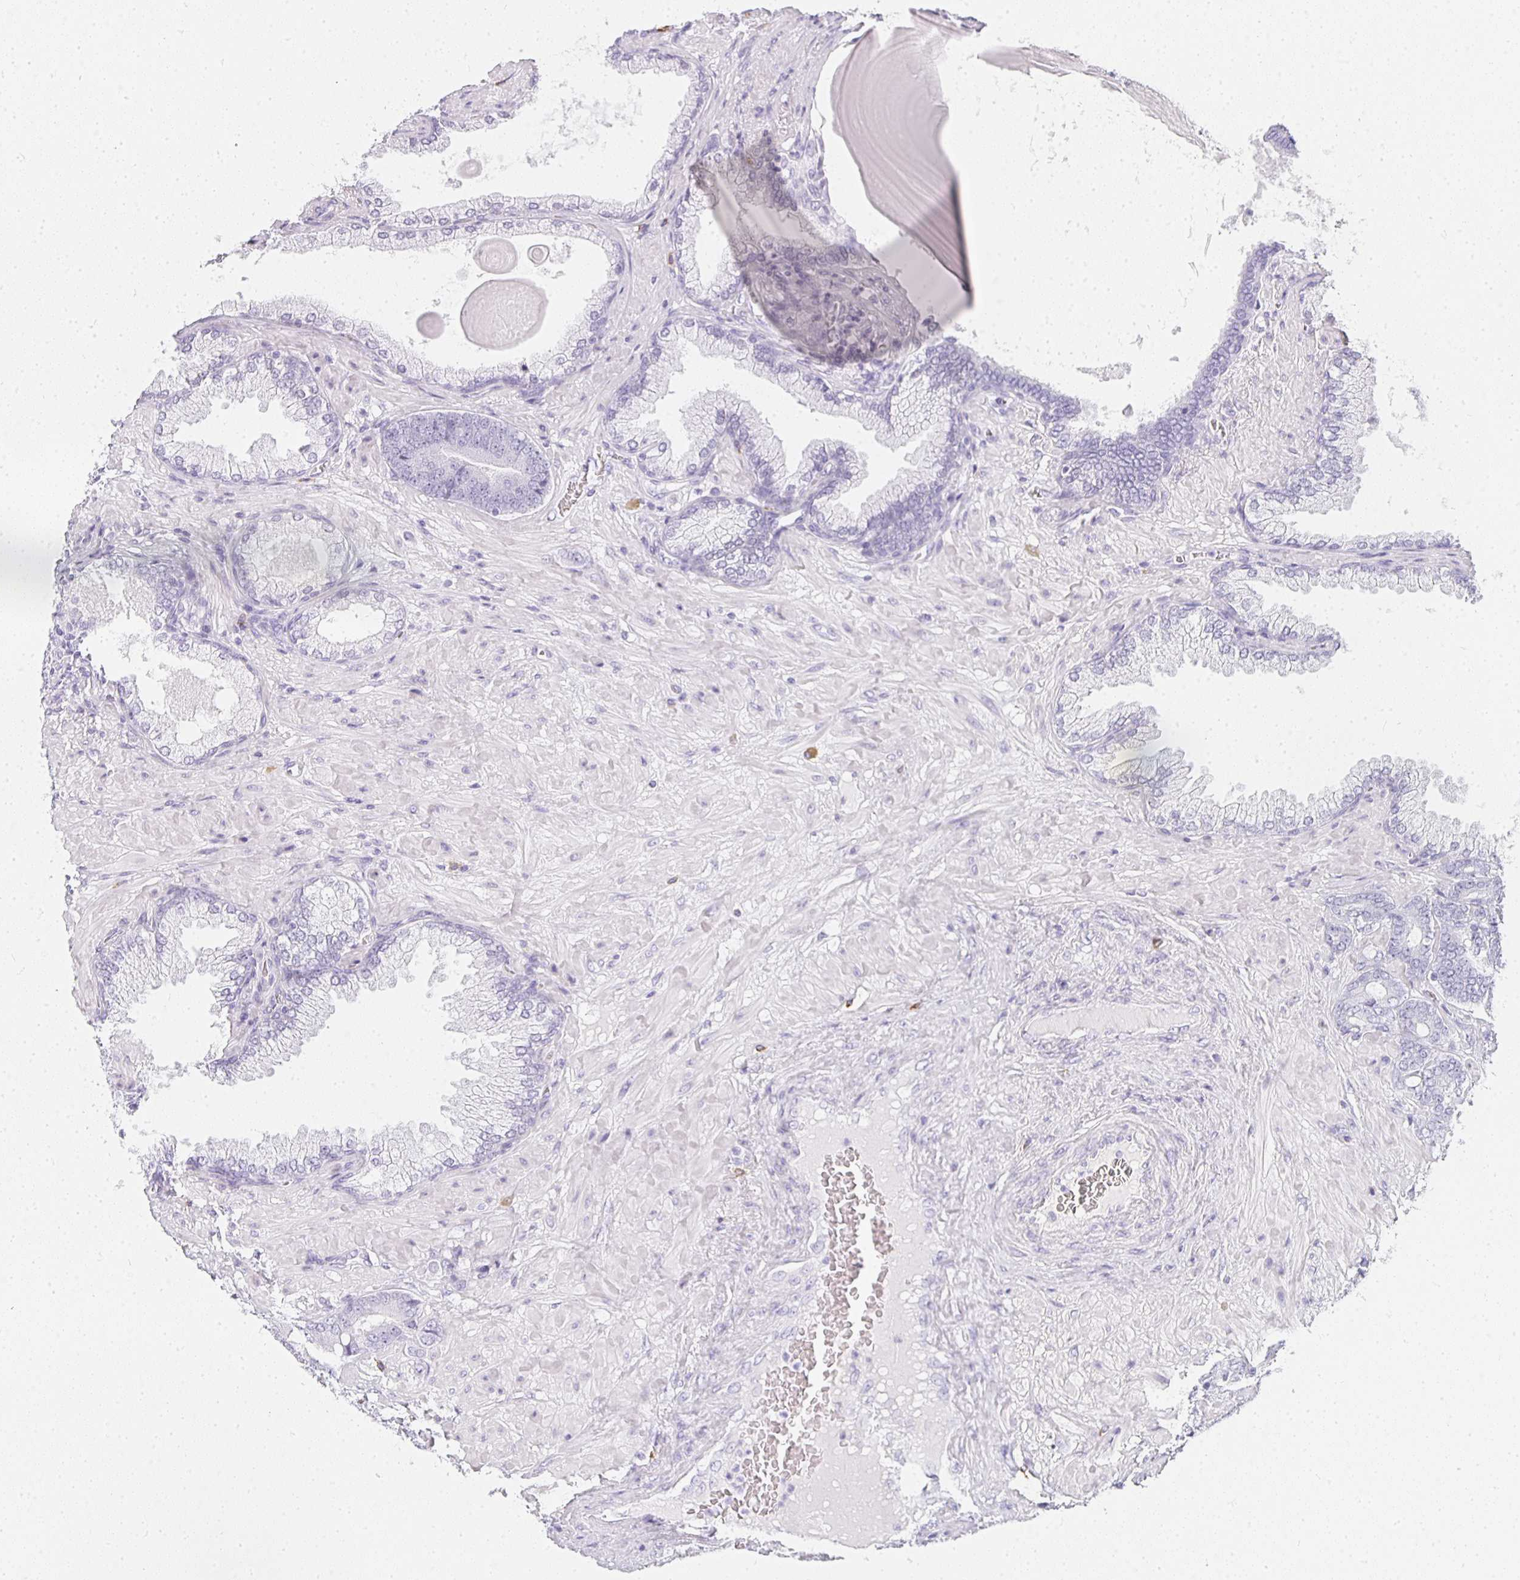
{"staining": {"intensity": "negative", "quantity": "none", "location": "none"}, "tissue": "prostate cancer", "cell_type": "Tumor cells", "image_type": "cancer", "snomed": [{"axis": "morphology", "description": "Adenocarcinoma, High grade"}, {"axis": "topography", "description": "Prostate"}], "caption": "A high-resolution histopathology image shows immunohistochemistry (IHC) staining of prostate cancer (adenocarcinoma (high-grade)), which reveals no significant expression in tumor cells. (Brightfield microscopy of DAB (3,3'-diaminobenzidine) IHC at high magnification).", "gene": "TPSD1", "patient": {"sex": "male", "age": 62}}